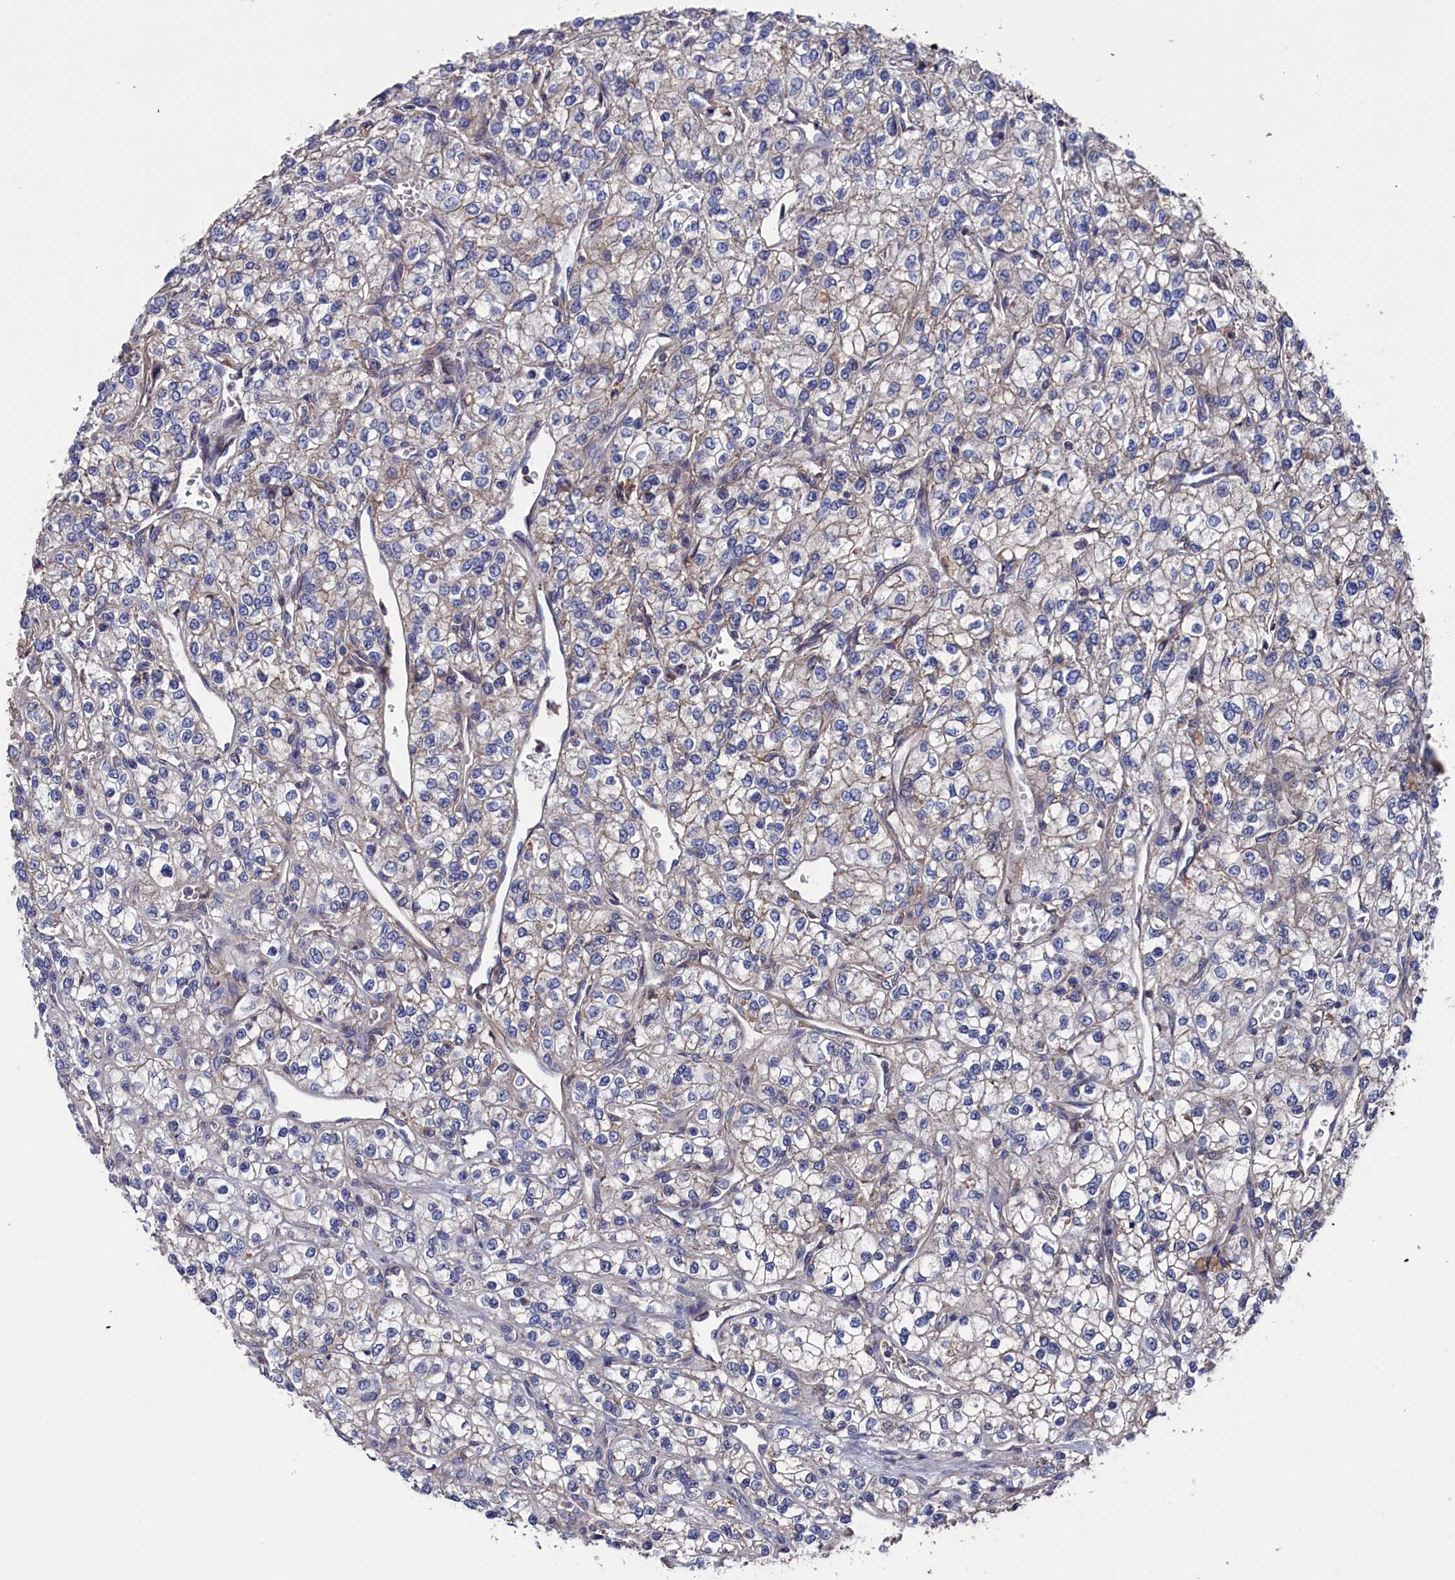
{"staining": {"intensity": "weak", "quantity": "<25%", "location": "cytoplasmic/membranous"}, "tissue": "renal cancer", "cell_type": "Tumor cells", "image_type": "cancer", "snomed": [{"axis": "morphology", "description": "Adenocarcinoma, NOS"}, {"axis": "topography", "description": "Kidney"}], "caption": "Tumor cells show no significant protein expression in renal cancer.", "gene": "SPATA13", "patient": {"sex": "male", "age": 80}}